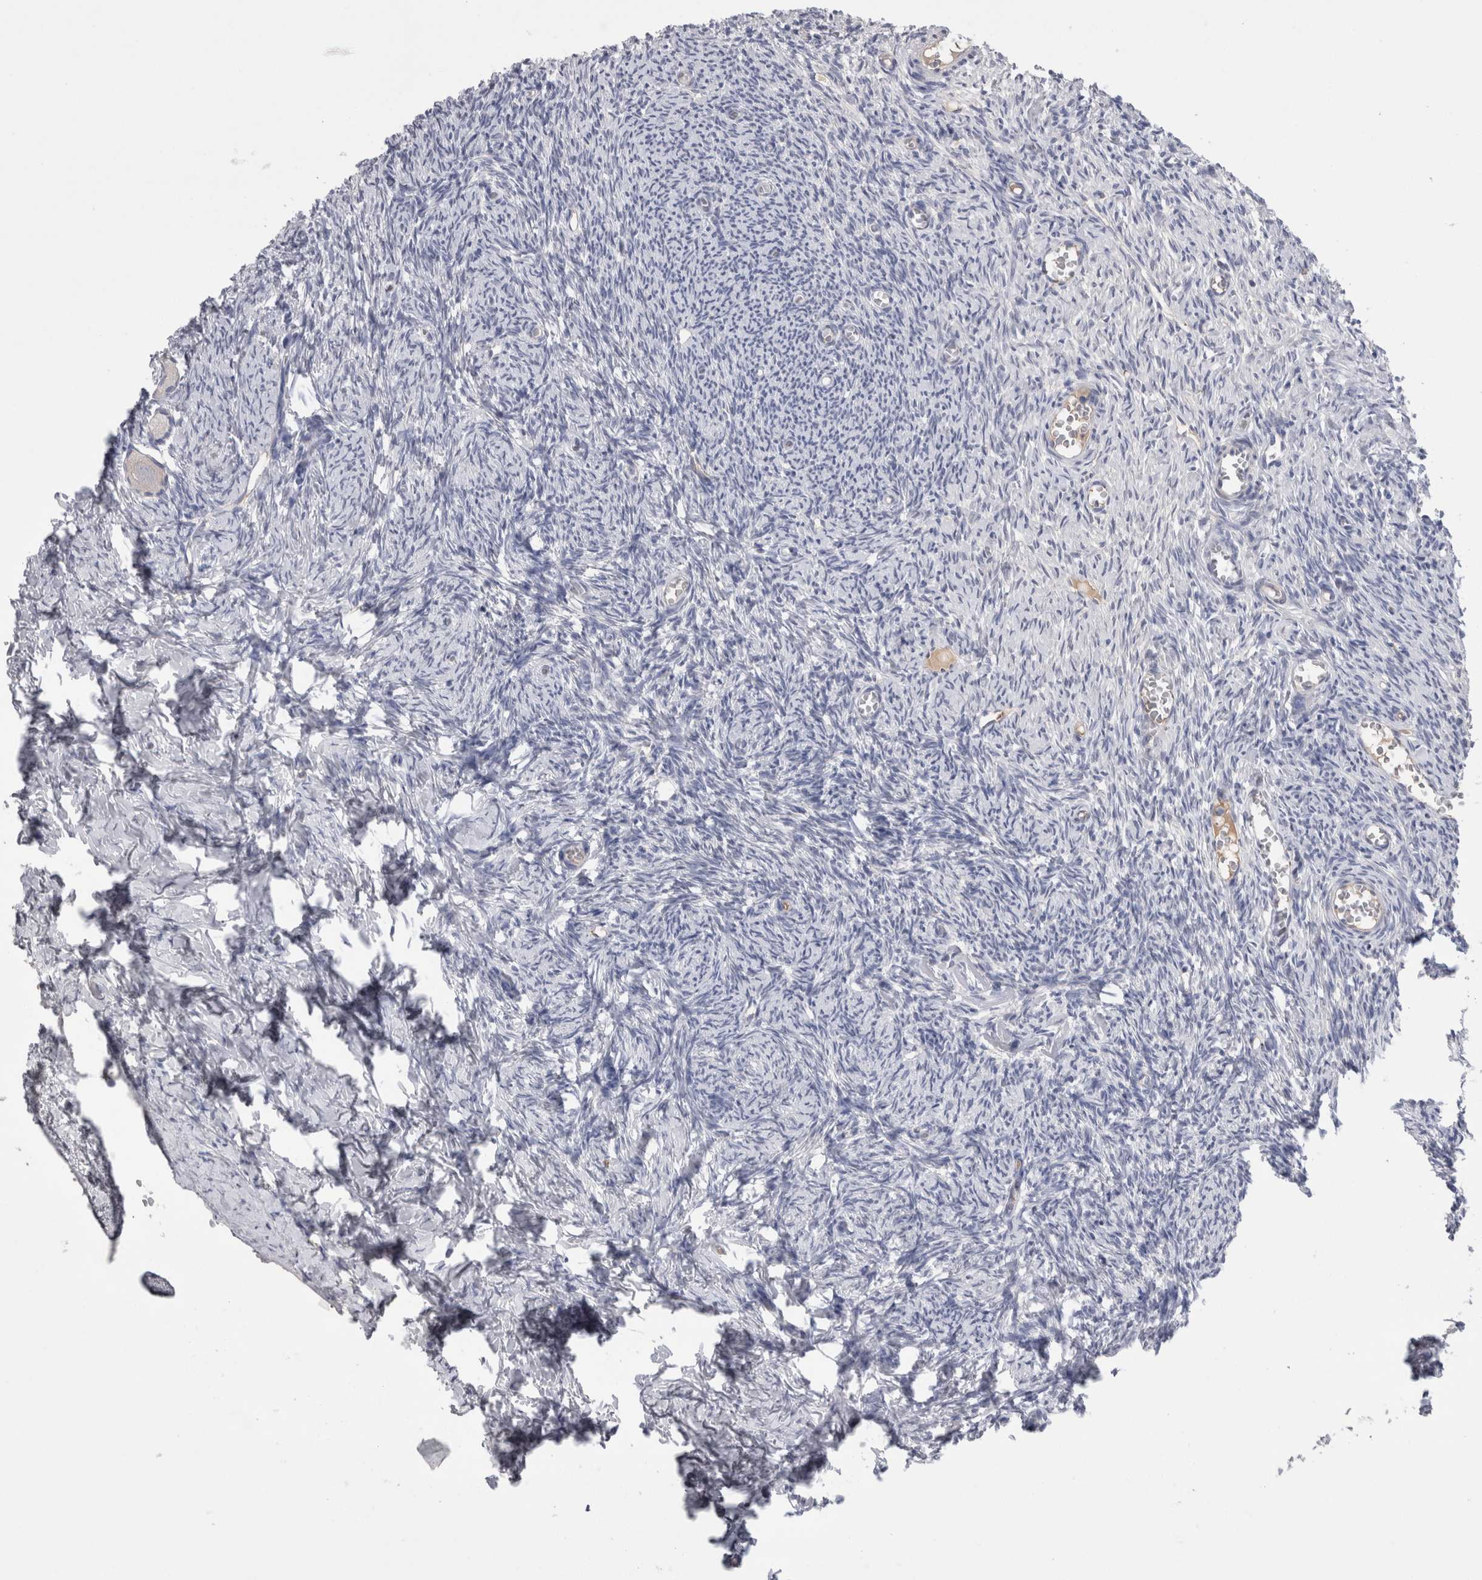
{"staining": {"intensity": "negative", "quantity": "none", "location": "none"}, "tissue": "ovary", "cell_type": "Follicle cells", "image_type": "normal", "snomed": [{"axis": "morphology", "description": "Normal tissue, NOS"}, {"axis": "topography", "description": "Ovary"}], "caption": "IHC photomicrograph of normal human ovary stained for a protein (brown), which shows no positivity in follicle cells. (Stains: DAB (3,3'-diaminobenzidine) immunohistochemistry with hematoxylin counter stain, Microscopy: brightfield microscopy at high magnification).", "gene": "REG1A", "patient": {"sex": "female", "age": 27}}